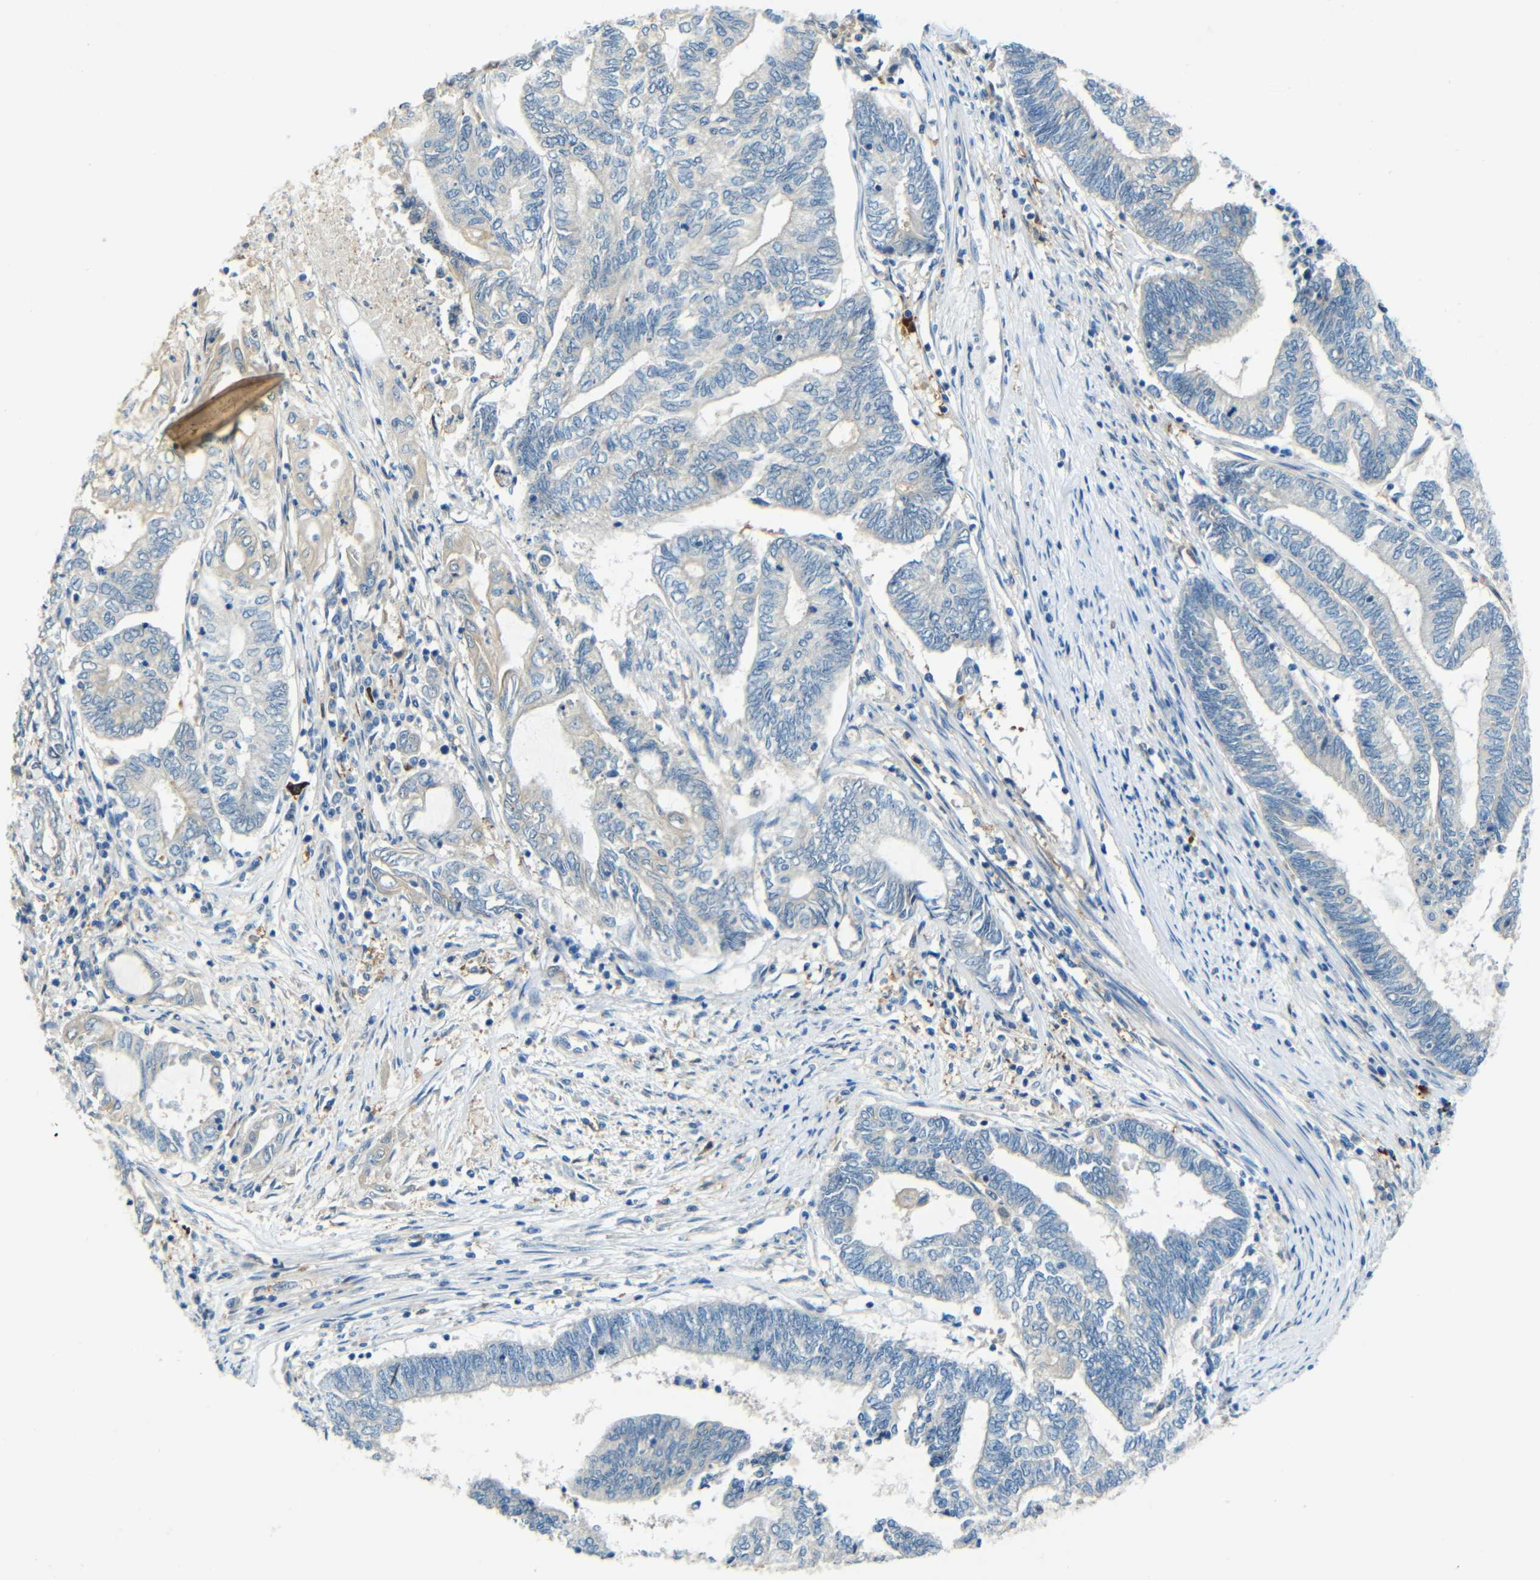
{"staining": {"intensity": "weak", "quantity": "<25%", "location": "cytoplasmic/membranous"}, "tissue": "endometrial cancer", "cell_type": "Tumor cells", "image_type": "cancer", "snomed": [{"axis": "morphology", "description": "Adenocarcinoma, NOS"}, {"axis": "topography", "description": "Uterus"}, {"axis": "topography", "description": "Endometrium"}], "caption": "This is an immunohistochemistry photomicrograph of endometrial cancer. There is no positivity in tumor cells.", "gene": "CYP26B1", "patient": {"sex": "female", "age": 70}}